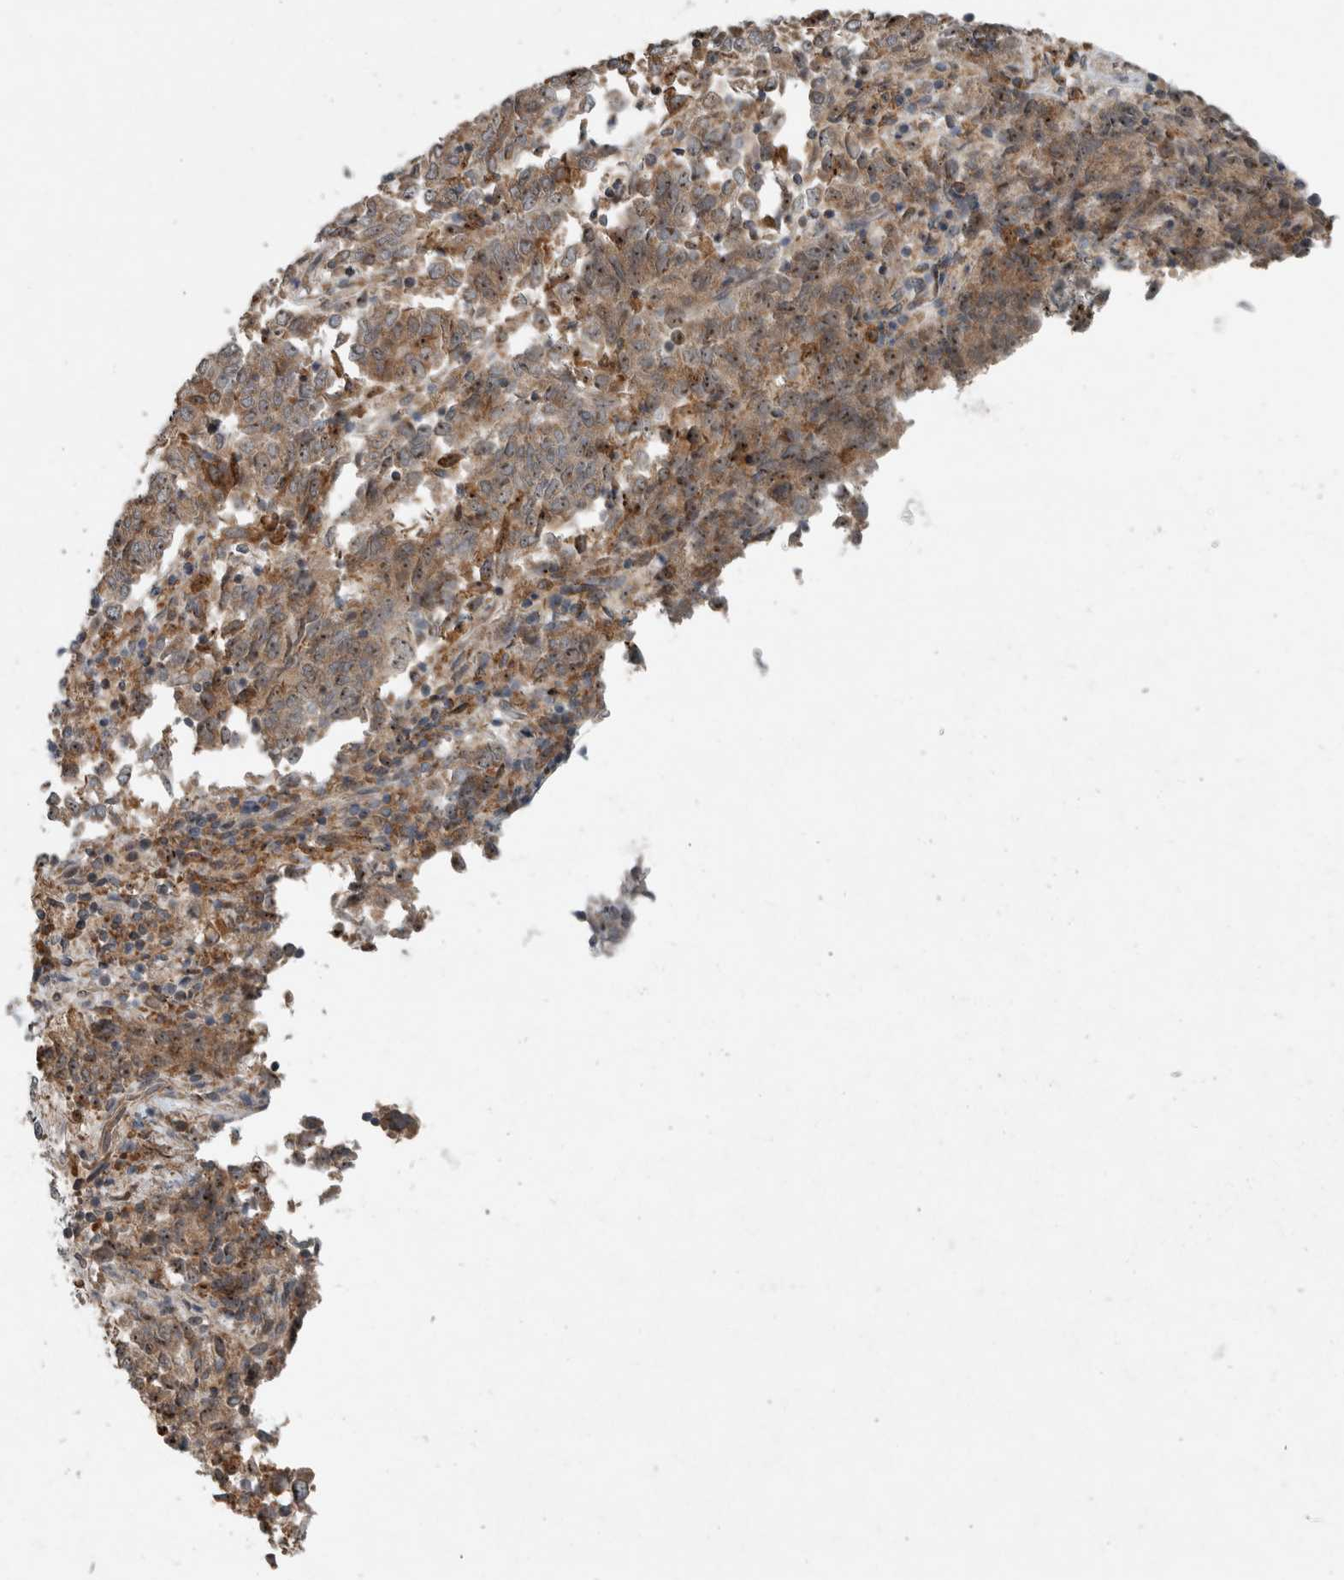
{"staining": {"intensity": "moderate", "quantity": ">75%", "location": "cytoplasmic/membranous,nuclear"}, "tissue": "endometrial cancer", "cell_type": "Tumor cells", "image_type": "cancer", "snomed": [{"axis": "morphology", "description": "Adenocarcinoma, NOS"}, {"axis": "topography", "description": "Endometrium"}], "caption": "This is a micrograph of IHC staining of adenocarcinoma (endometrial), which shows moderate positivity in the cytoplasmic/membranous and nuclear of tumor cells.", "gene": "GPR137B", "patient": {"sex": "female", "age": 80}}